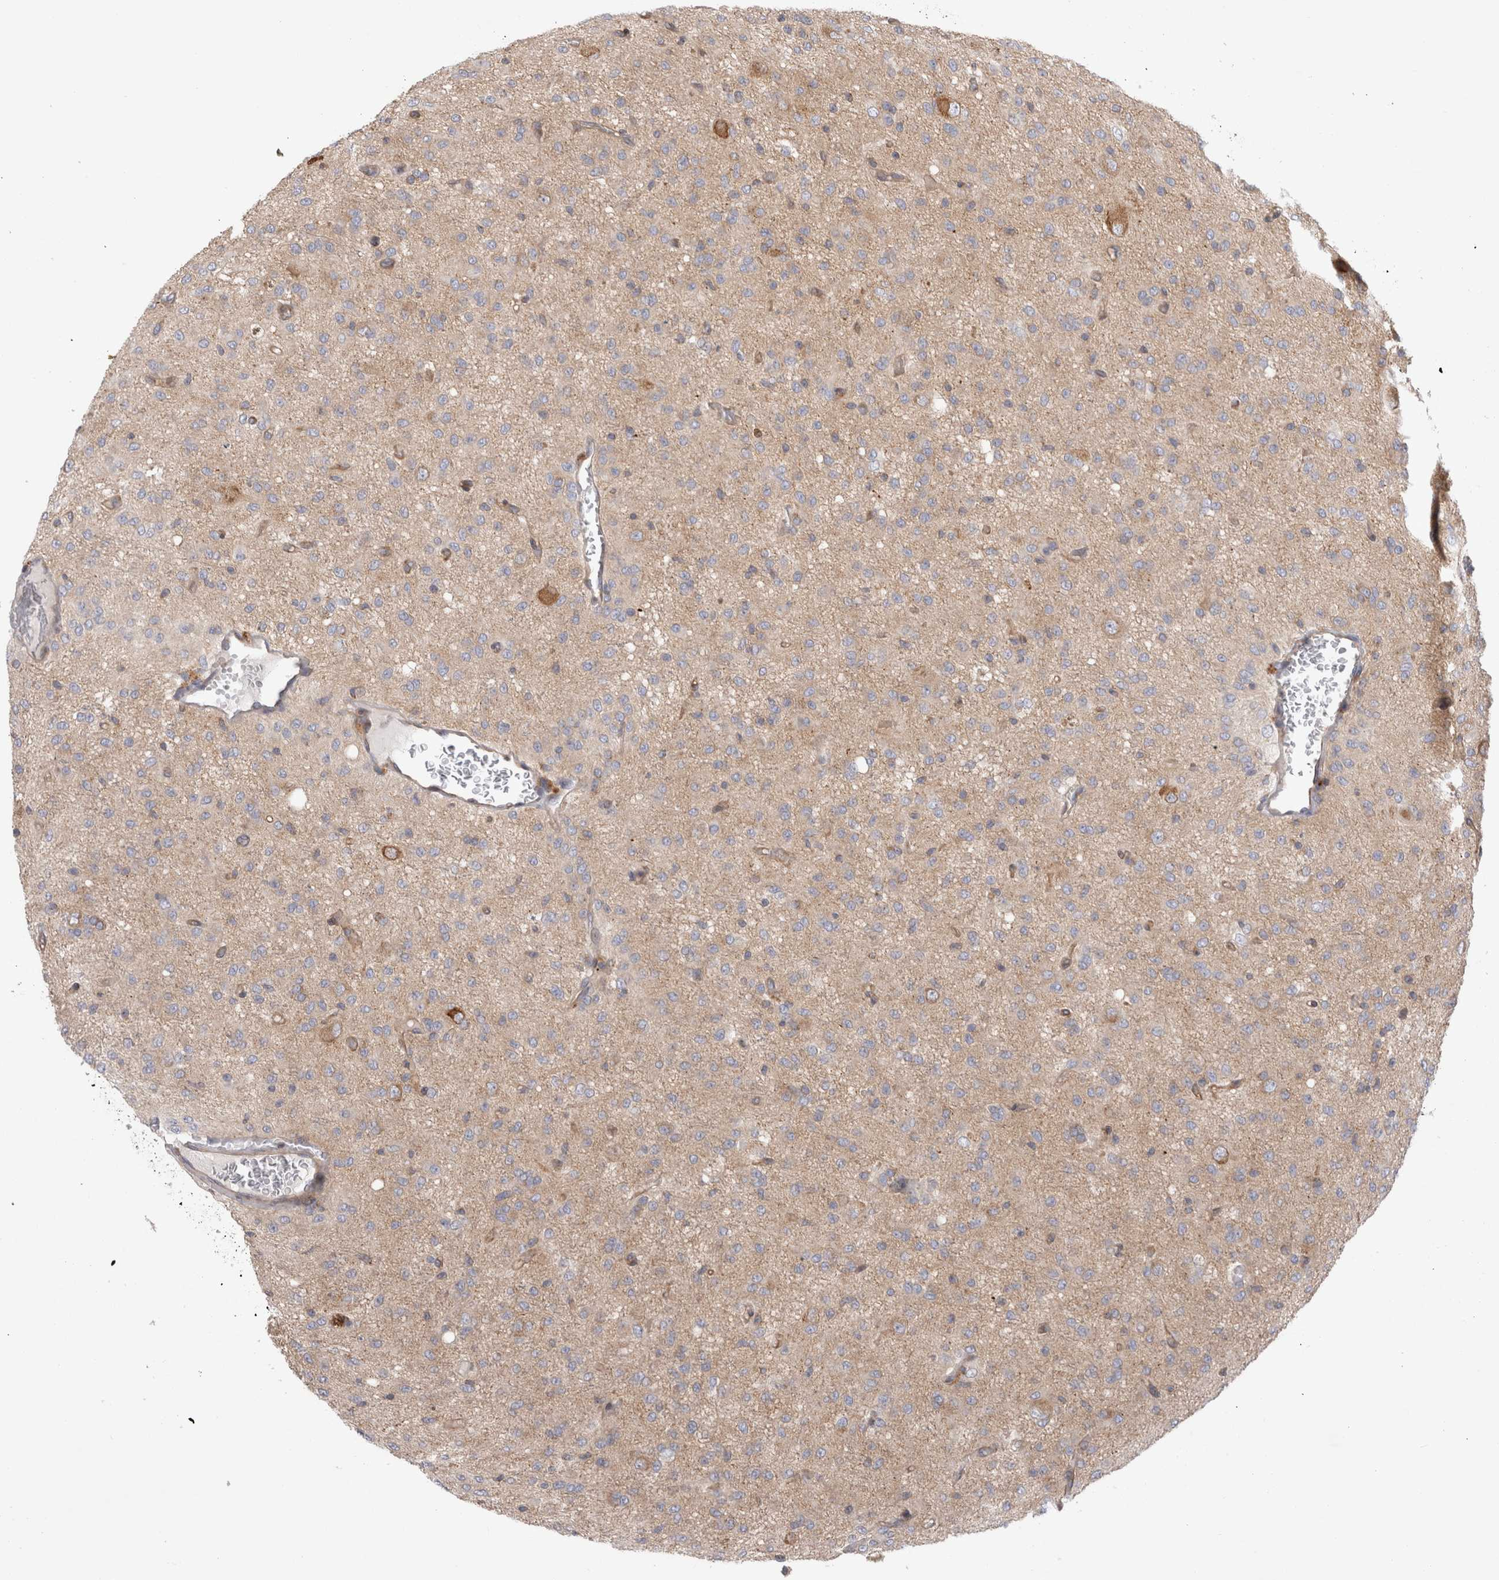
{"staining": {"intensity": "weak", "quantity": "<25%", "location": "cytoplasmic/membranous"}, "tissue": "glioma", "cell_type": "Tumor cells", "image_type": "cancer", "snomed": [{"axis": "morphology", "description": "Glioma, malignant, High grade"}, {"axis": "topography", "description": "Brain"}], "caption": "Tumor cells show no significant positivity in glioma.", "gene": "PDCD10", "patient": {"sex": "female", "age": 59}}